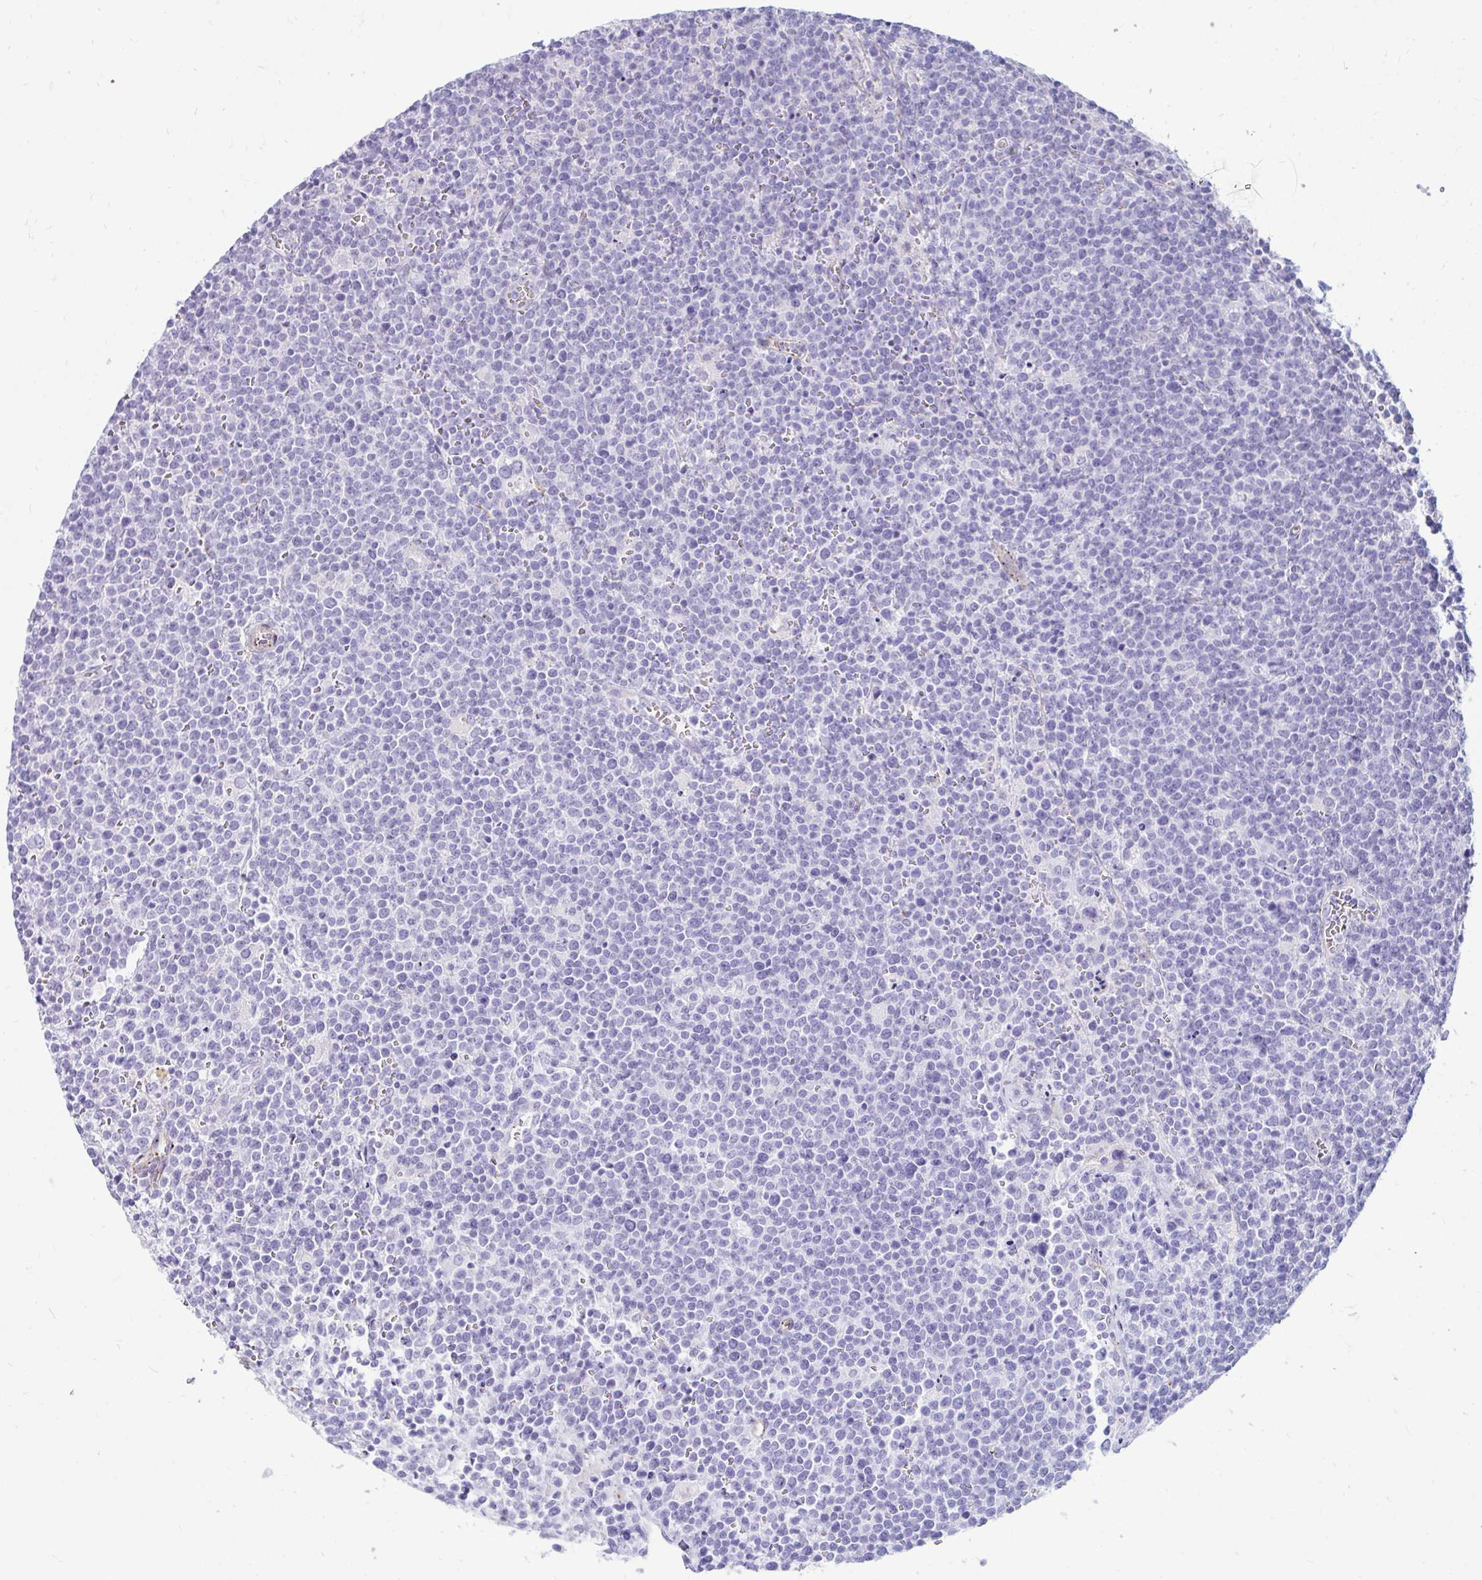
{"staining": {"intensity": "negative", "quantity": "none", "location": "none"}, "tissue": "lymphoma", "cell_type": "Tumor cells", "image_type": "cancer", "snomed": [{"axis": "morphology", "description": "Malignant lymphoma, non-Hodgkin's type, High grade"}, {"axis": "topography", "description": "Lymph node"}], "caption": "Protein analysis of lymphoma reveals no significant expression in tumor cells.", "gene": "UBL3", "patient": {"sex": "male", "age": 61}}